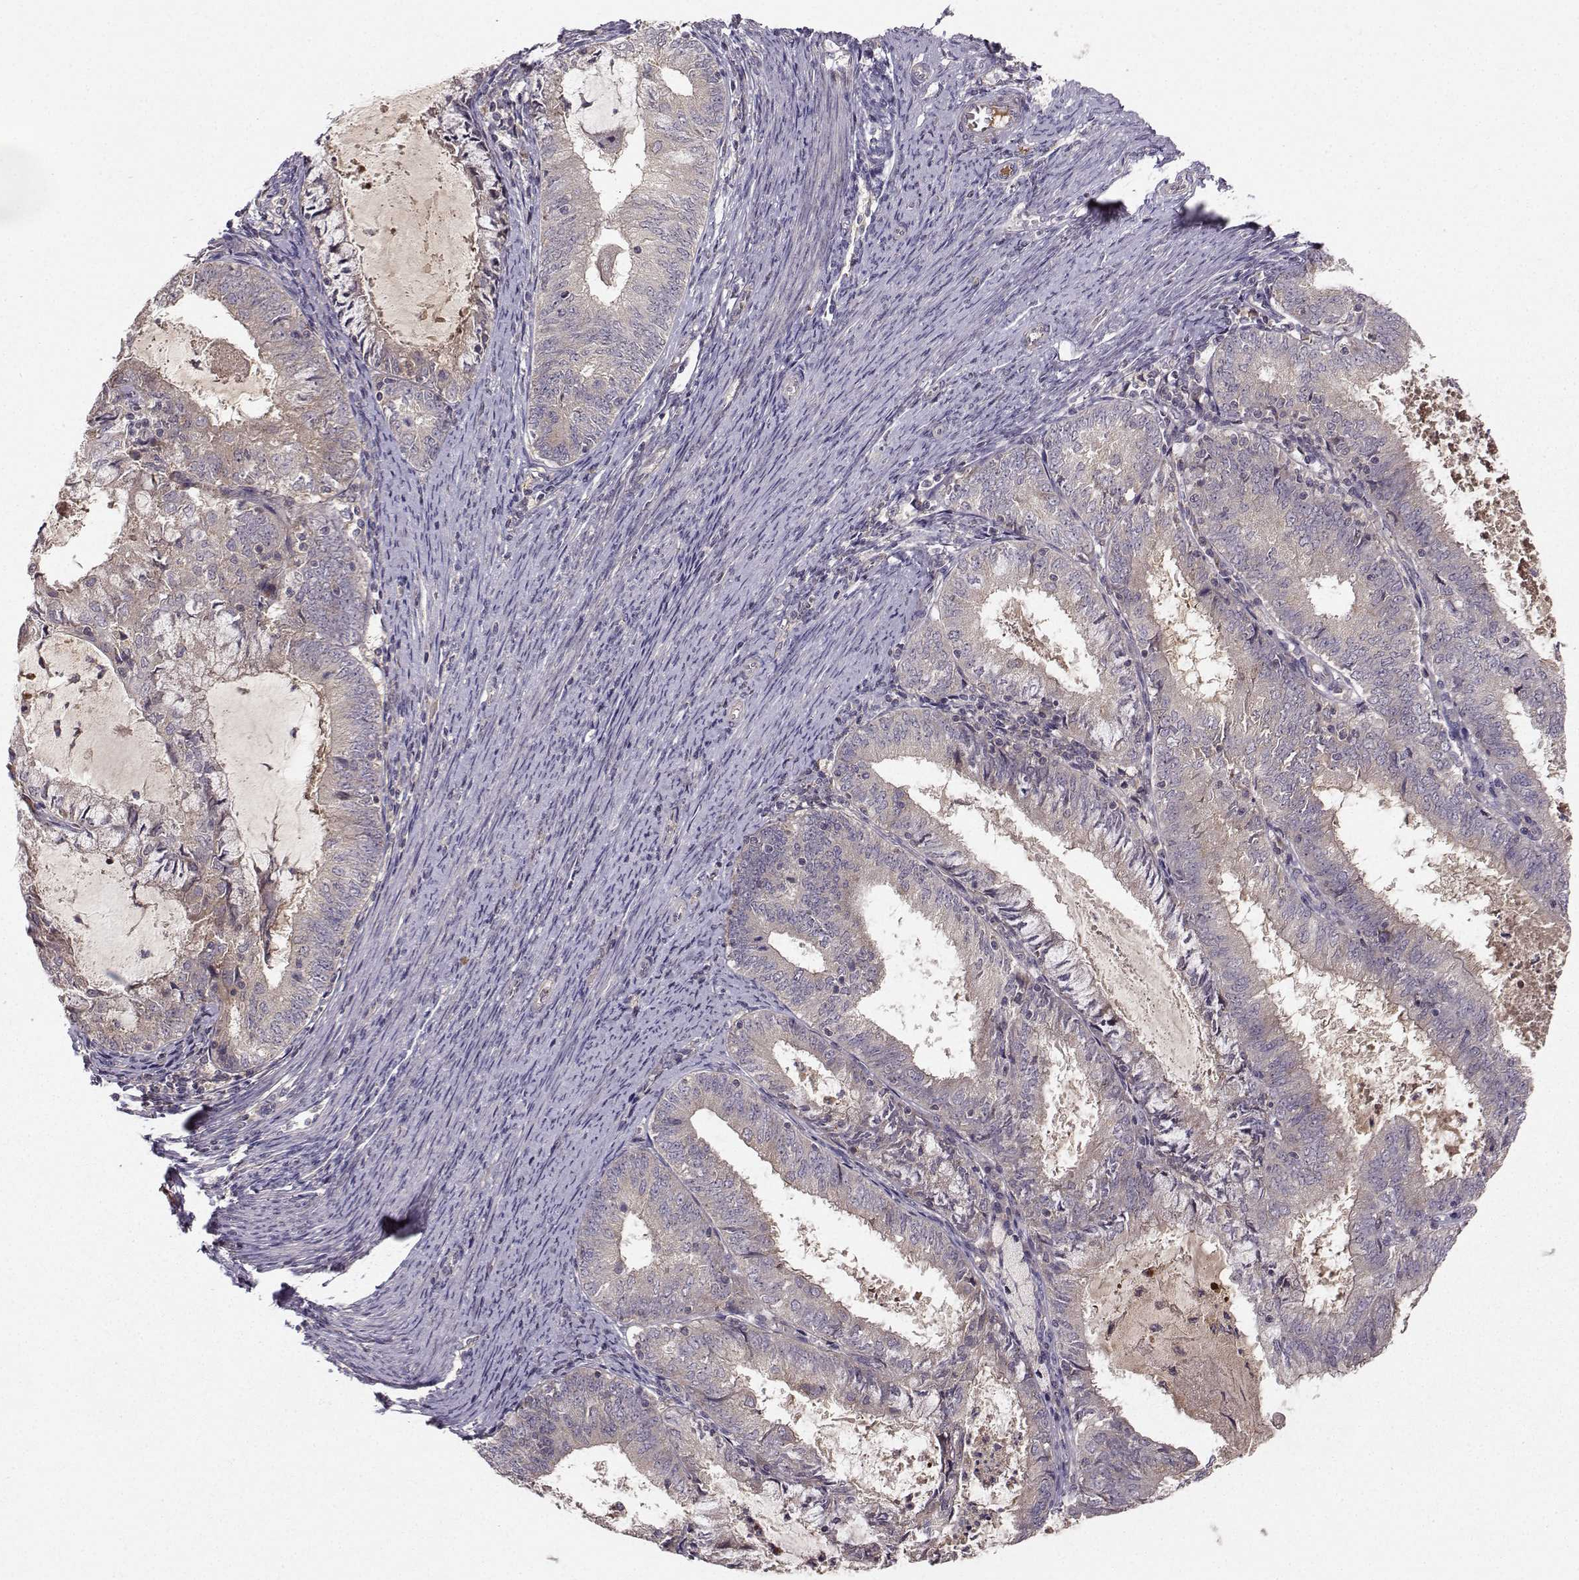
{"staining": {"intensity": "negative", "quantity": "none", "location": "none"}, "tissue": "endometrial cancer", "cell_type": "Tumor cells", "image_type": "cancer", "snomed": [{"axis": "morphology", "description": "Adenocarcinoma, NOS"}, {"axis": "topography", "description": "Endometrium"}], "caption": "Immunohistochemistry (IHC) of human endometrial cancer exhibits no positivity in tumor cells.", "gene": "WNT6", "patient": {"sex": "female", "age": 57}}